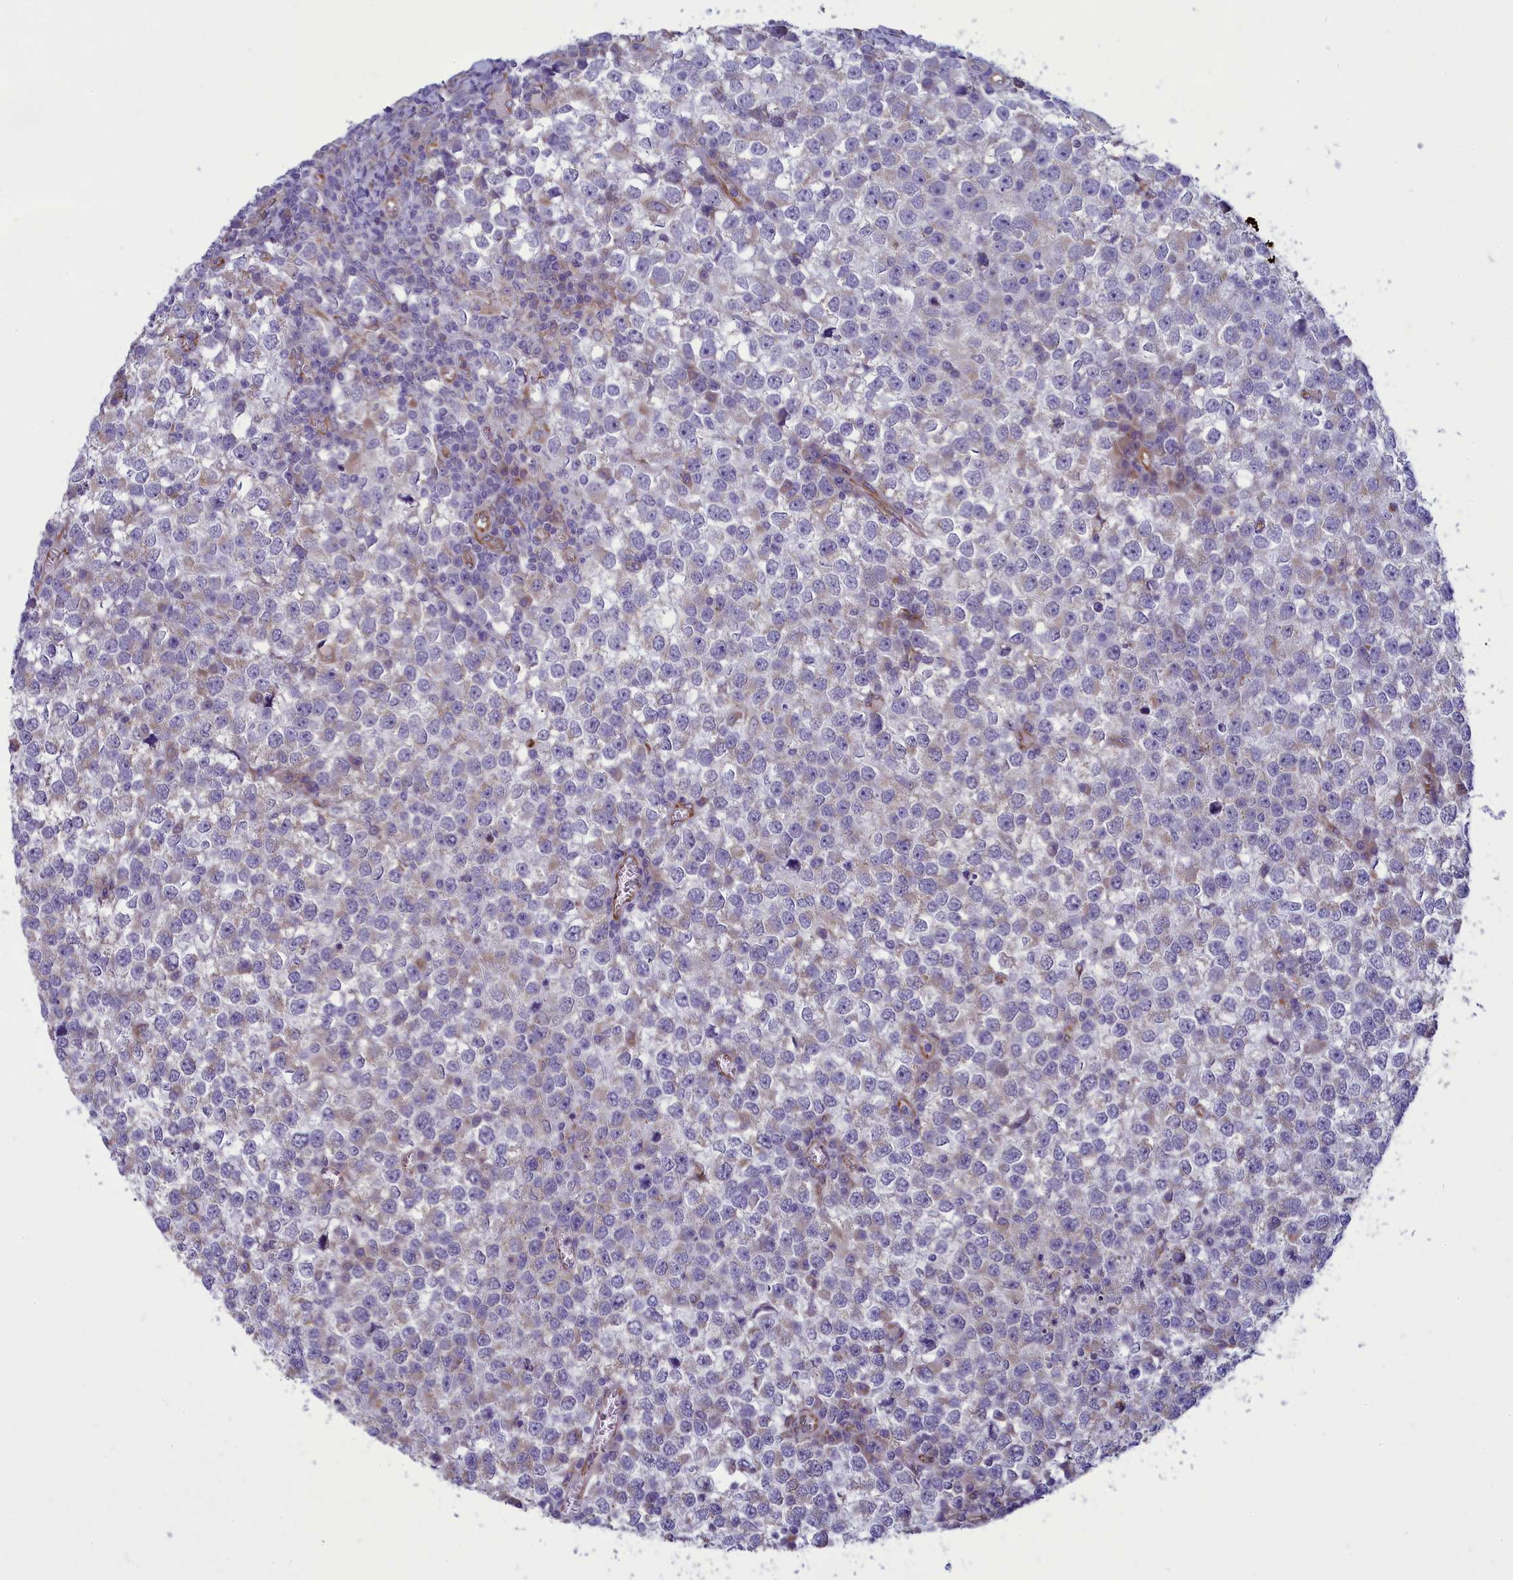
{"staining": {"intensity": "weak", "quantity": "<25%", "location": "cytoplasmic/membranous"}, "tissue": "testis cancer", "cell_type": "Tumor cells", "image_type": "cancer", "snomed": [{"axis": "morphology", "description": "Seminoma, NOS"}, {"axis": "topography", "description": "Testis"}], "caption": "Tumor cells are negative for brown protein staining in testis cancer.", "gene": "CENATAC", "patient": {"sex": "male", "age": 65}}